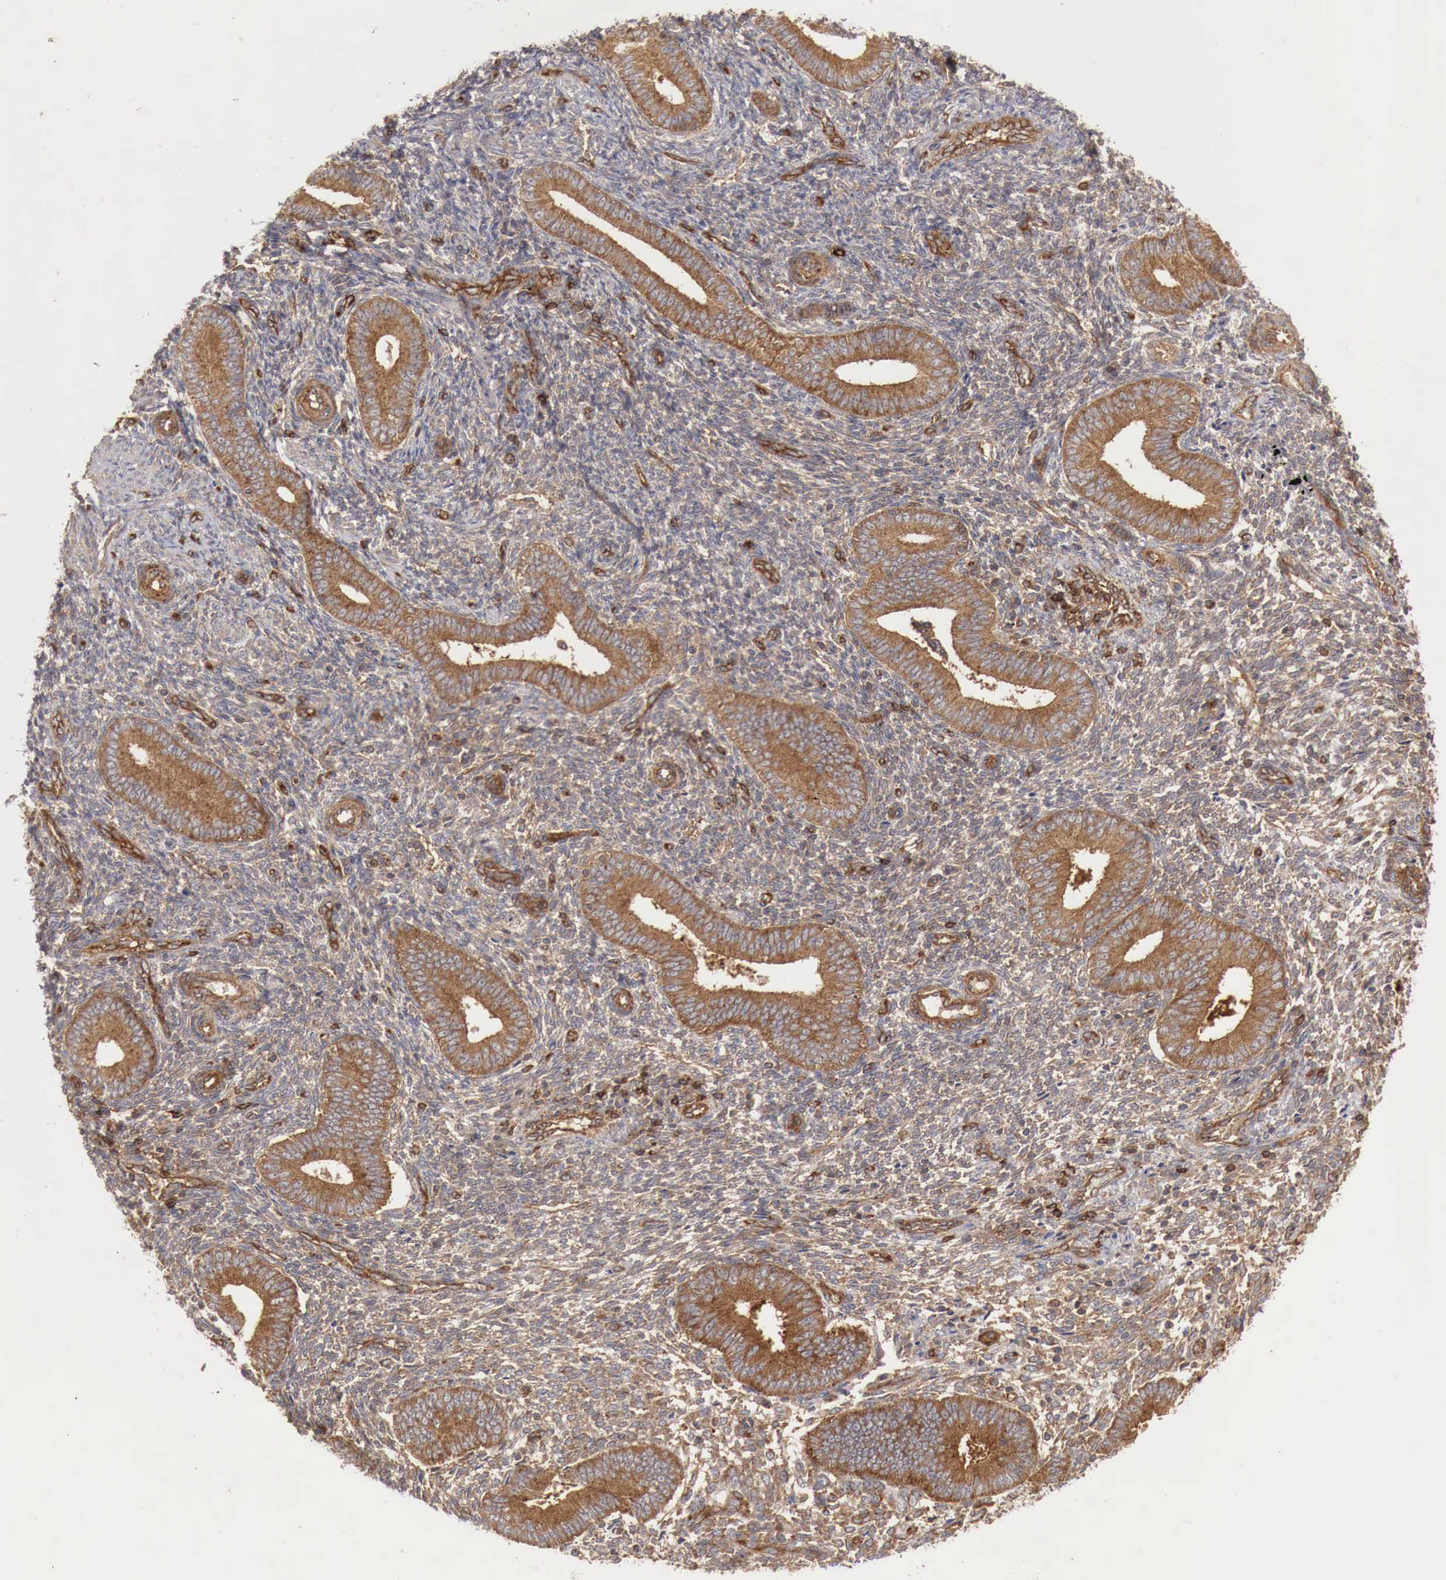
{"staining": {"intensity": "weak", "quantity": ">75%", "location": "cytoplasmic/membranous"}, "tissue": "endometrium", "cell_type": "Cells in endometrial stroma", "image_type": "normal", "snomed": [{"axis": "morphology", "description": "Normal tissue, NOS"}, {"axis": "topography", "description": "Endometrium"}], "caption": "Cells in endometrial stroma reveal weak cytoplasmic/membranous staining in about >75% of cells in benign endometrium. (Stains: DAB (3,3'-diaminobenzidine) in brown, nuclei in blue, Microscopy: brightfield microscopy at high magnification).", "gene": "ARMCX4", "patient": {"sex": "female", "age": 35}}